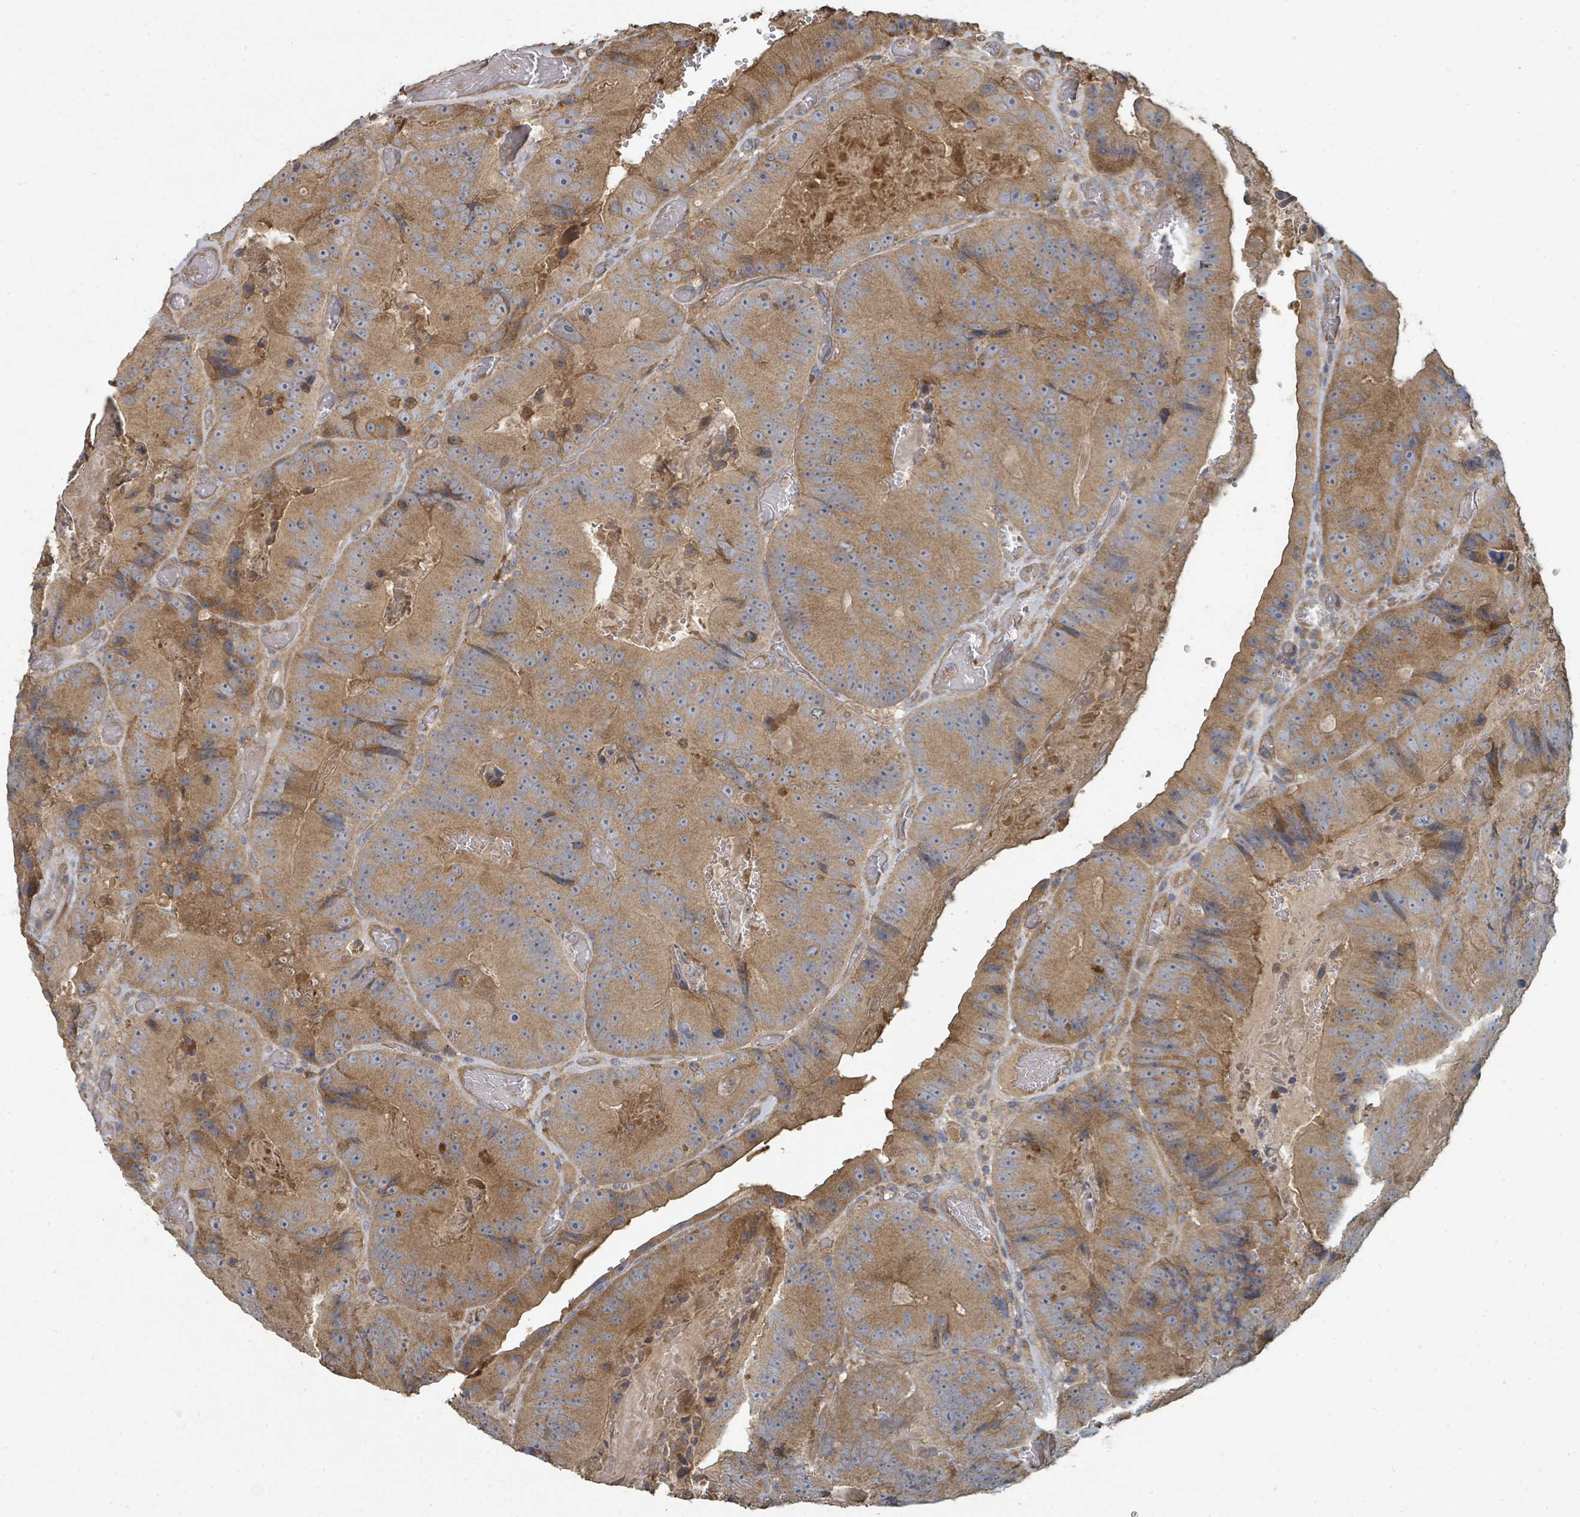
{"staining": {"intensity": "moderate", "quantity": ">75%", "location": "cytoplasmic/membranous"}, "tissue": "colorectal cancer", "cell_type": "Tumor cells", "image_type": "cancer", "snomed": [{"axis": "morphology", "description": "Adenocarcinoma, NOS"}, {"axis": "topography", "description": "Colon"}], "caption": "Protein analysis of colorectal cancer tissue shows moderate cytoplasmic/membranous staining in approximately >75% of tumor cells. The staining was performed using DAB, with brown indicating positive protein expression. Nuclei are stained blue with hematoxylin.", "gene": "WDFY1", "patient": {"sex": "female", "age": 86}}